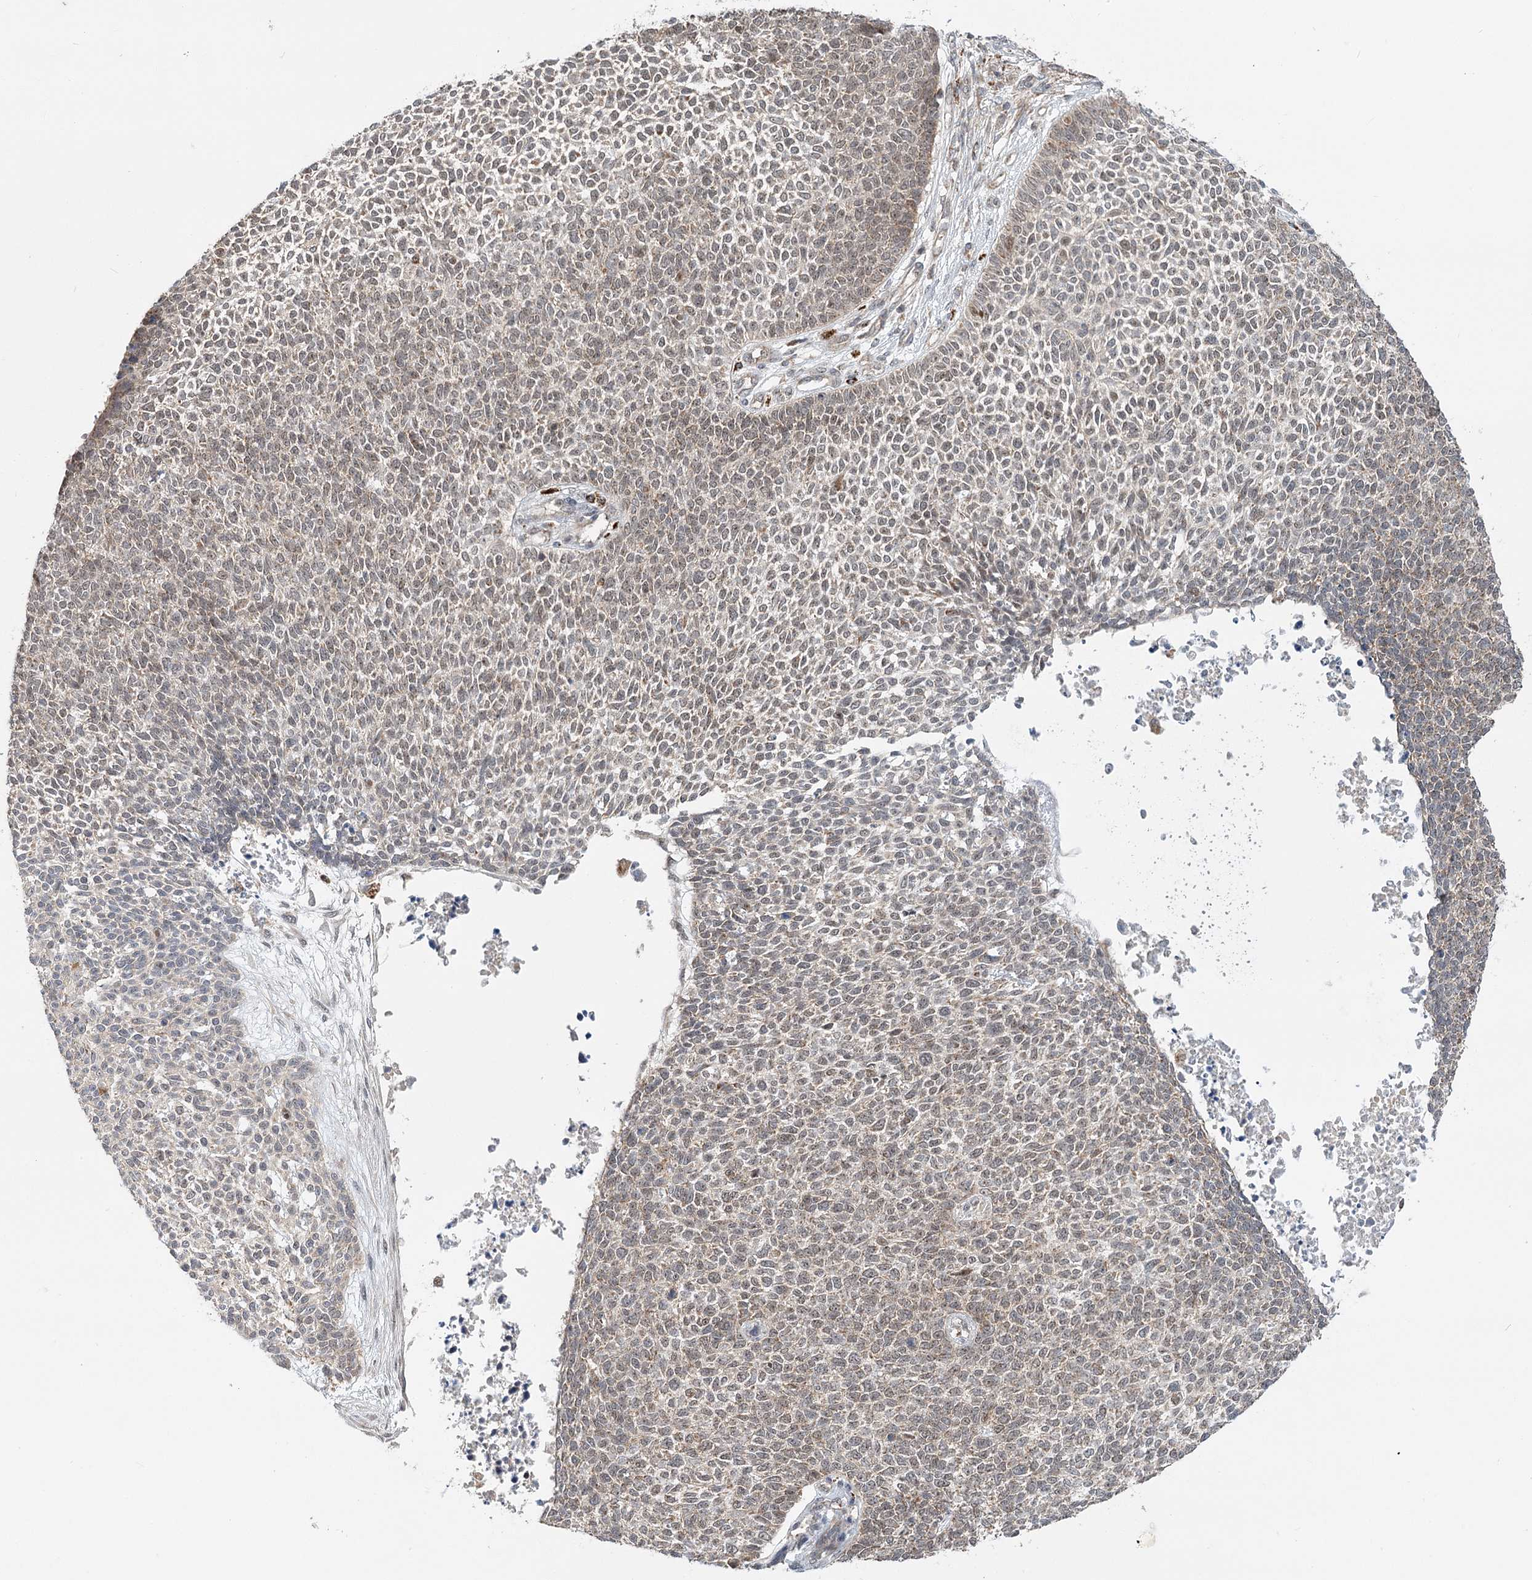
{"staining": {"intensity": "weak", "quantity": "<25%", "location": "nuclear"}, "tissue": "skin cancer", "cell_type": "Tumor cells", "image_type": "cancer", "snomed": [{"axis": "morphology", "description": "Basal cell carcinoma"}, {"axis": "topography", "description": "Skin"}], "caption": "Immunohistochemistry micrograph of neoplastic tissue: skin basal cell carcinoma stained with DAB displays no significant protein expression in tumor cells.", "gene": "RTN4IP1", "patient": {"sex": "female", "age": 84}}